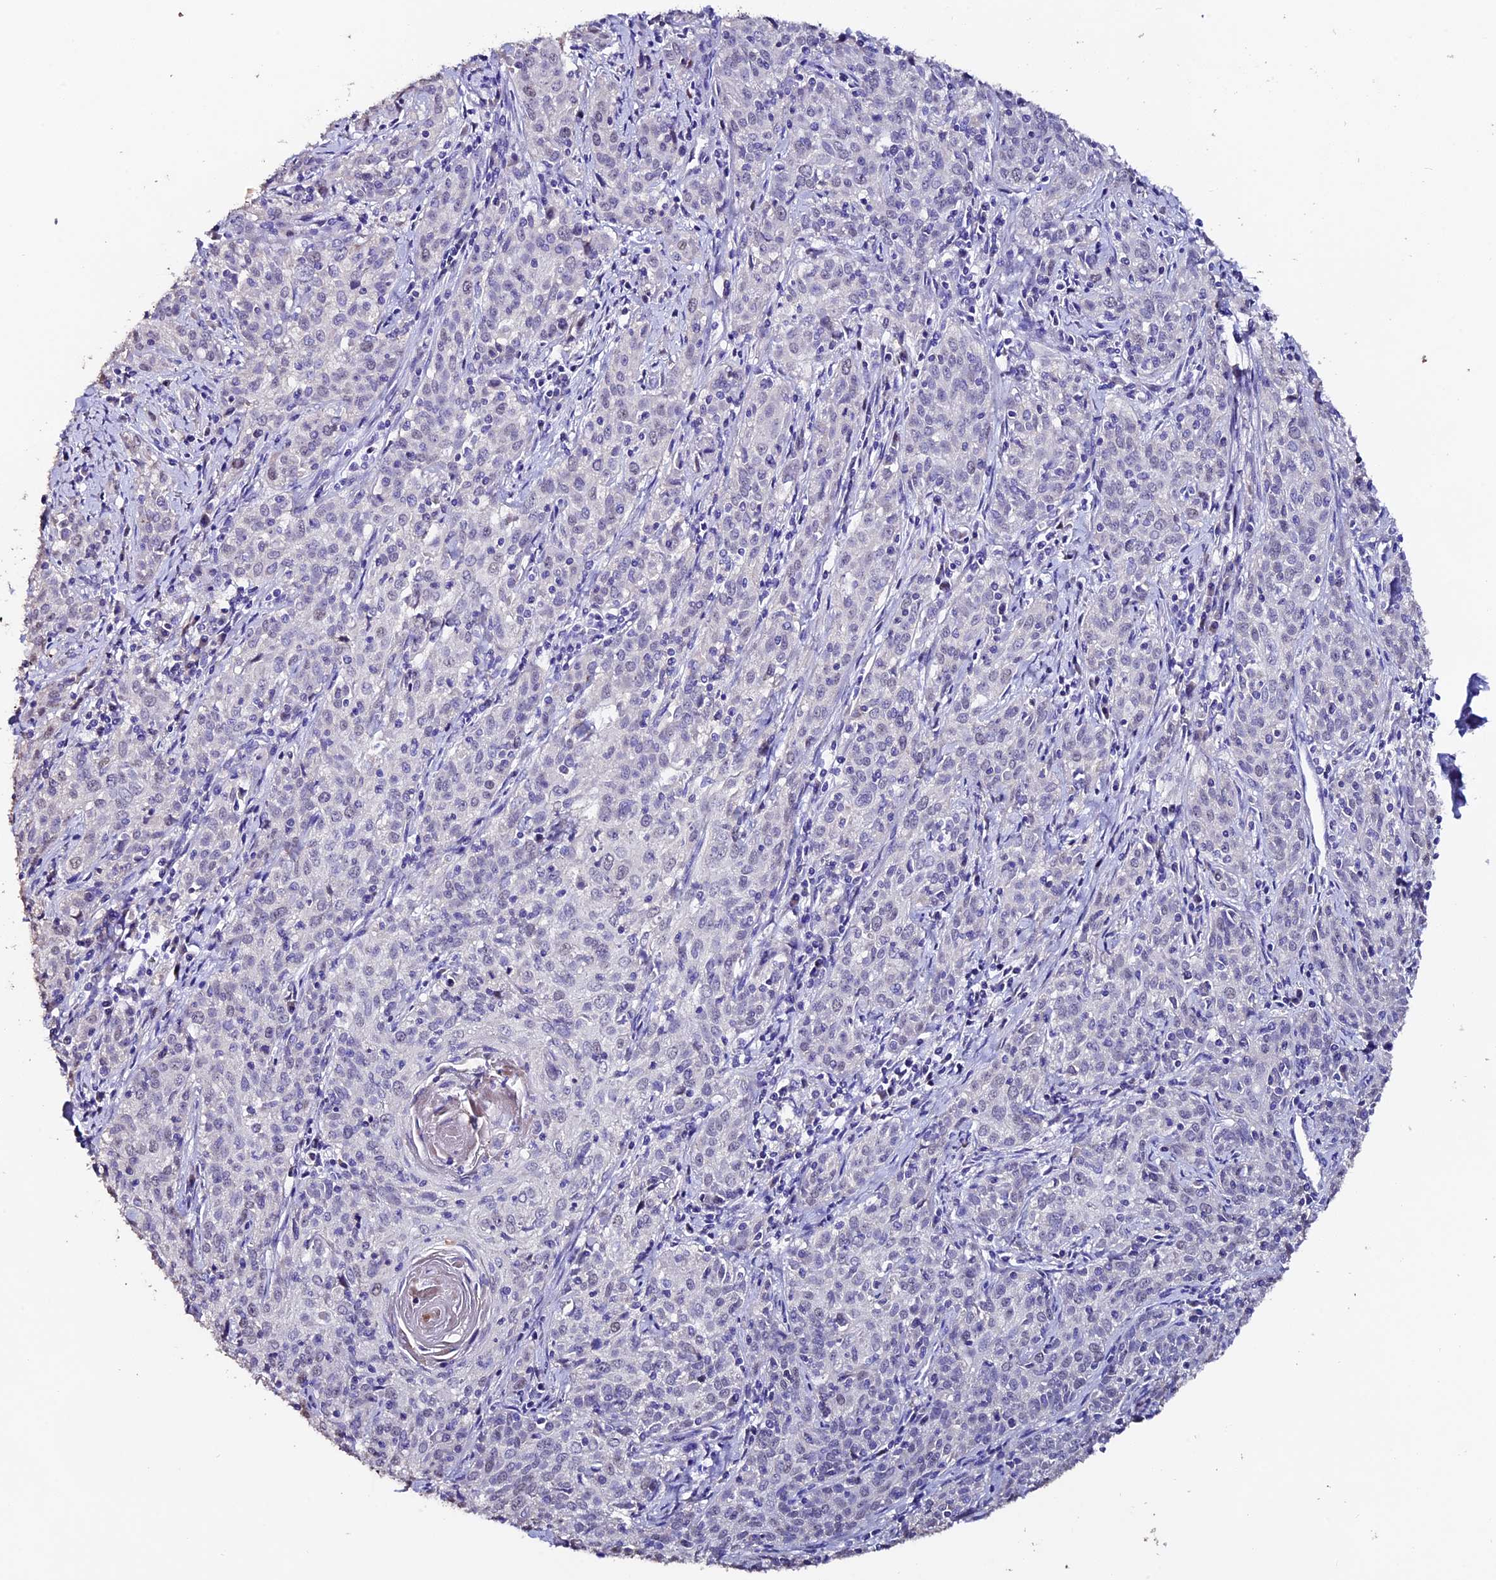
{"staining": {"intensity": "negative", "quantity": "none", "location": "none"}, "tissue": "cervical cancer", "cell_type": "Tumor cells", "image_type": "cancer", "snomed": [{"axis": "morphology", "description": "Squamous cell carcinoma, NOS"}, {"axis": "topography", "description": "Cervix"}], "caption": "IHC image of squamous cell carcinoma (cervical) stained for a protein (brown), which demonstrates no expression in tumor cells.", "gene": "FBXW9", "patient": {"sex": "female", "age": 57}}